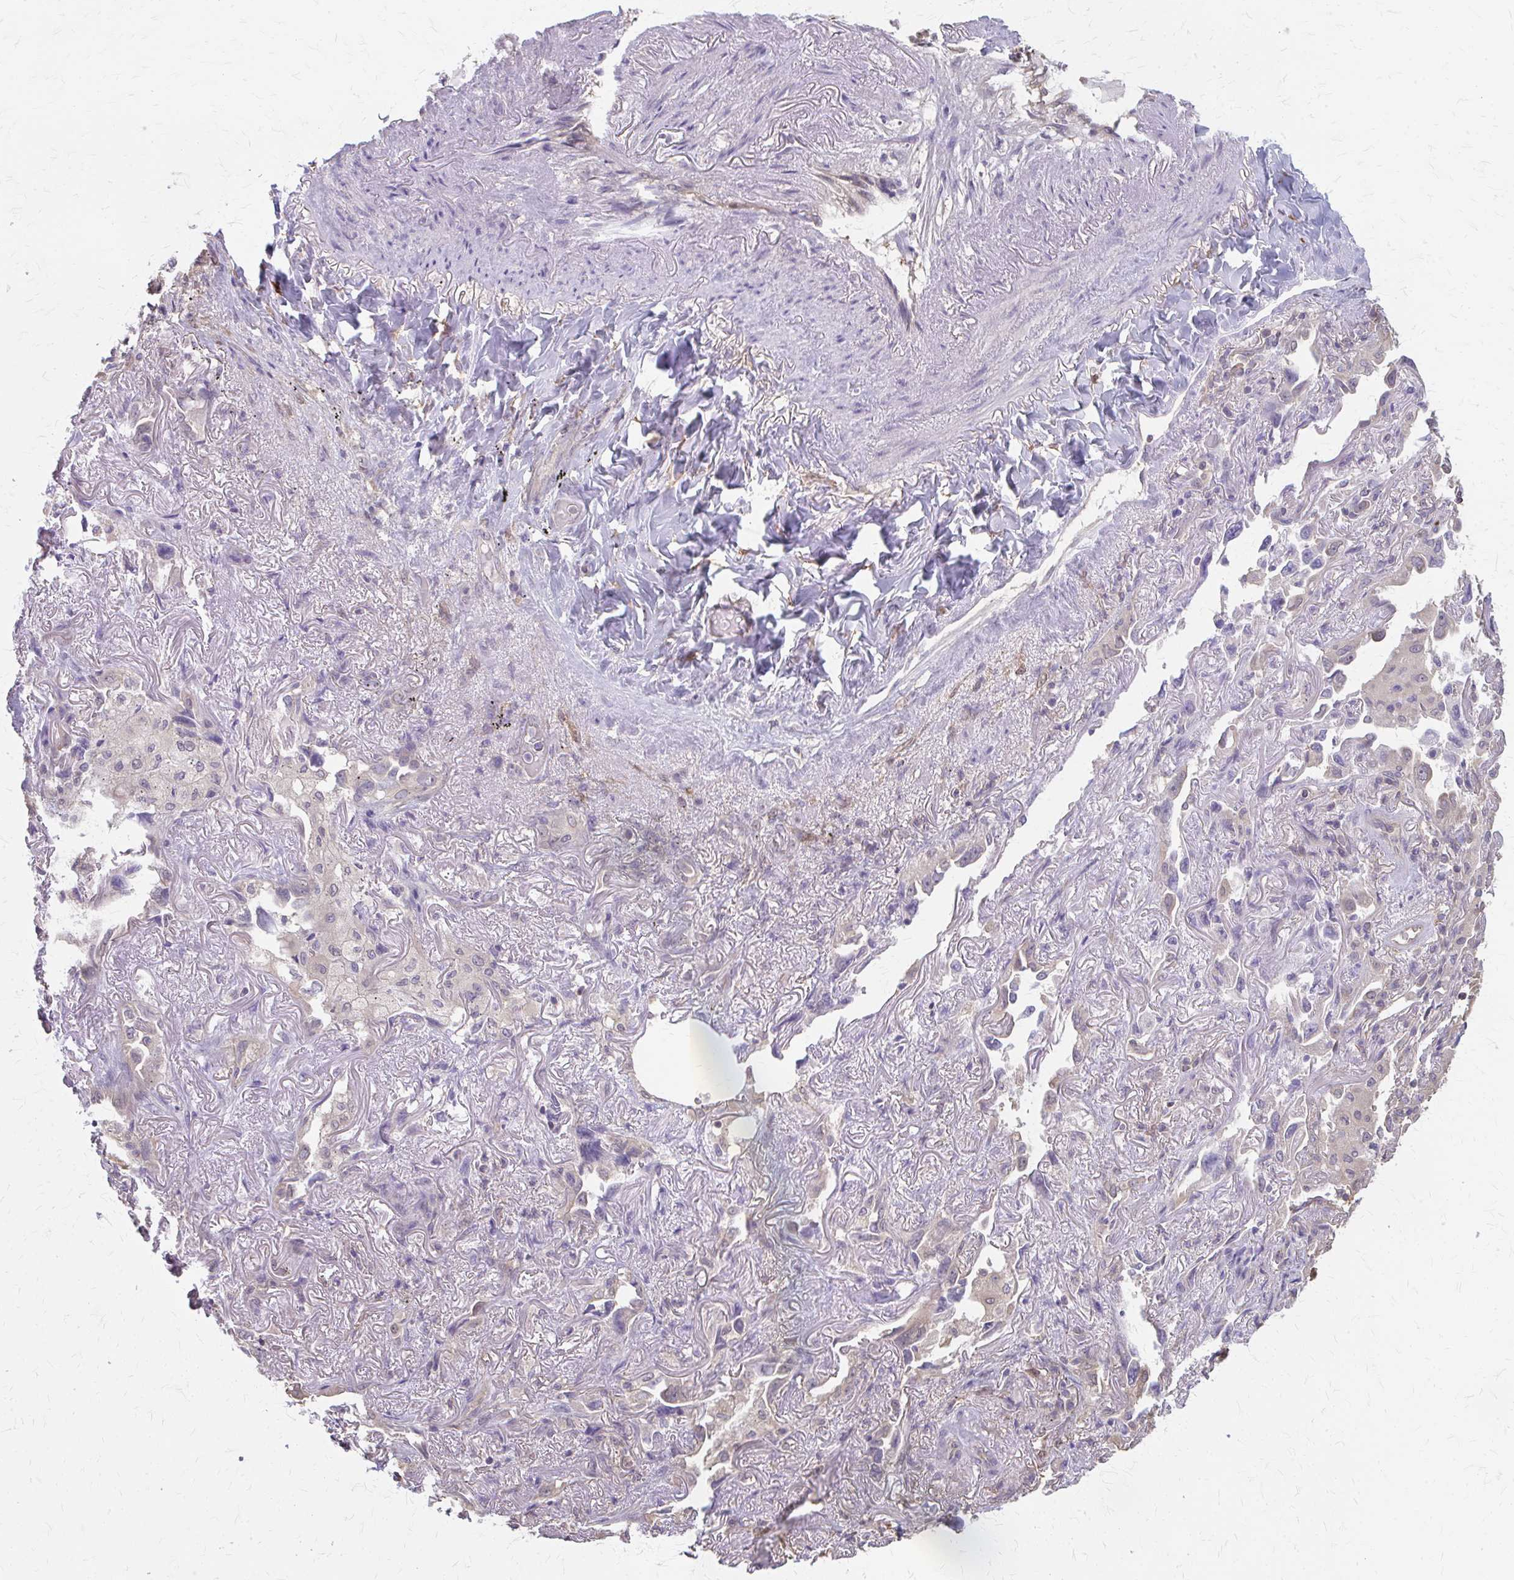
{"staining": {"intensity": "negative", "quantity": "none", "location": "none"}, "tissue": "lung cancer", "cell_type": "Tumor cells", "image_type": "cancer", "snomed": [{"axis": "morphology", "description": "Adenocarcinoma, NOS"}, {"axis": "topography", "description": "Lung"}], "caption": "High magnification brightfield microscopy of lung cancer (adenocarcinoma) stained with DAB (3,3'-diaminobenzidine) (brown) and counterstained with hematoxylin (blue): tumor cells show no significant staining.", "gene": "RABGAP1L", "patient": {"sex": "female", "age": 69}}